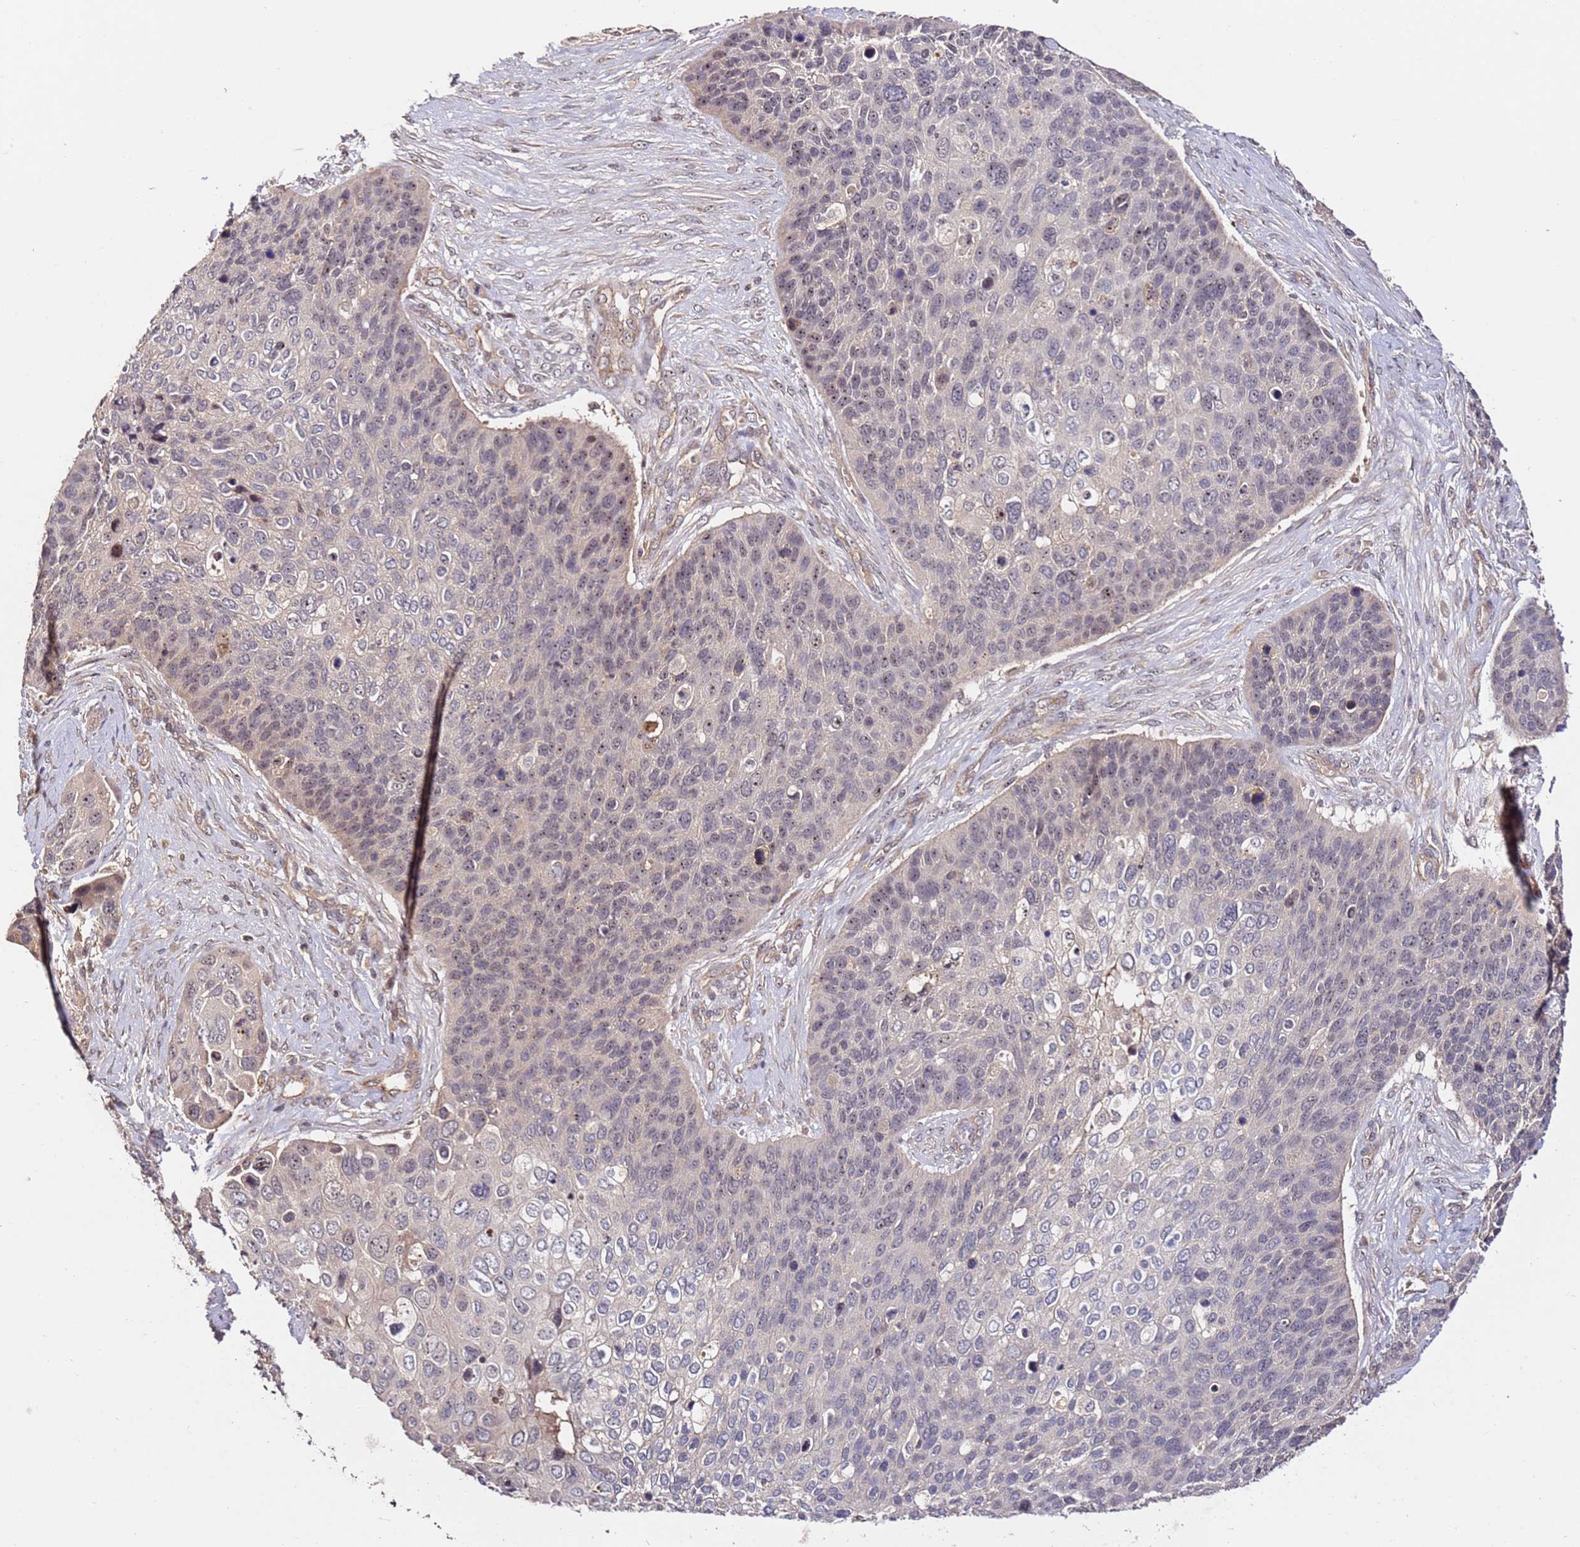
{"staining": {"intensity": "weak", "quantity": "25%-75%", "location": "nuclear"}, "tissue": "skin cancer", "cell_type": "Tumor cells", "image_type": "cancer", "snomed": [{"axis": "morphology", "description": "Basal cell carcinoma"}, {"axis": "topography", "description": "Skin"}], "caption": "Protein expression analysis of human skin cancer (basal cell carcinoma) reveals weak nuclear expression in about 25%-75% of tumor cells.", "gene": "DDX27", "patient": {"sex": "female", "age": 74}}